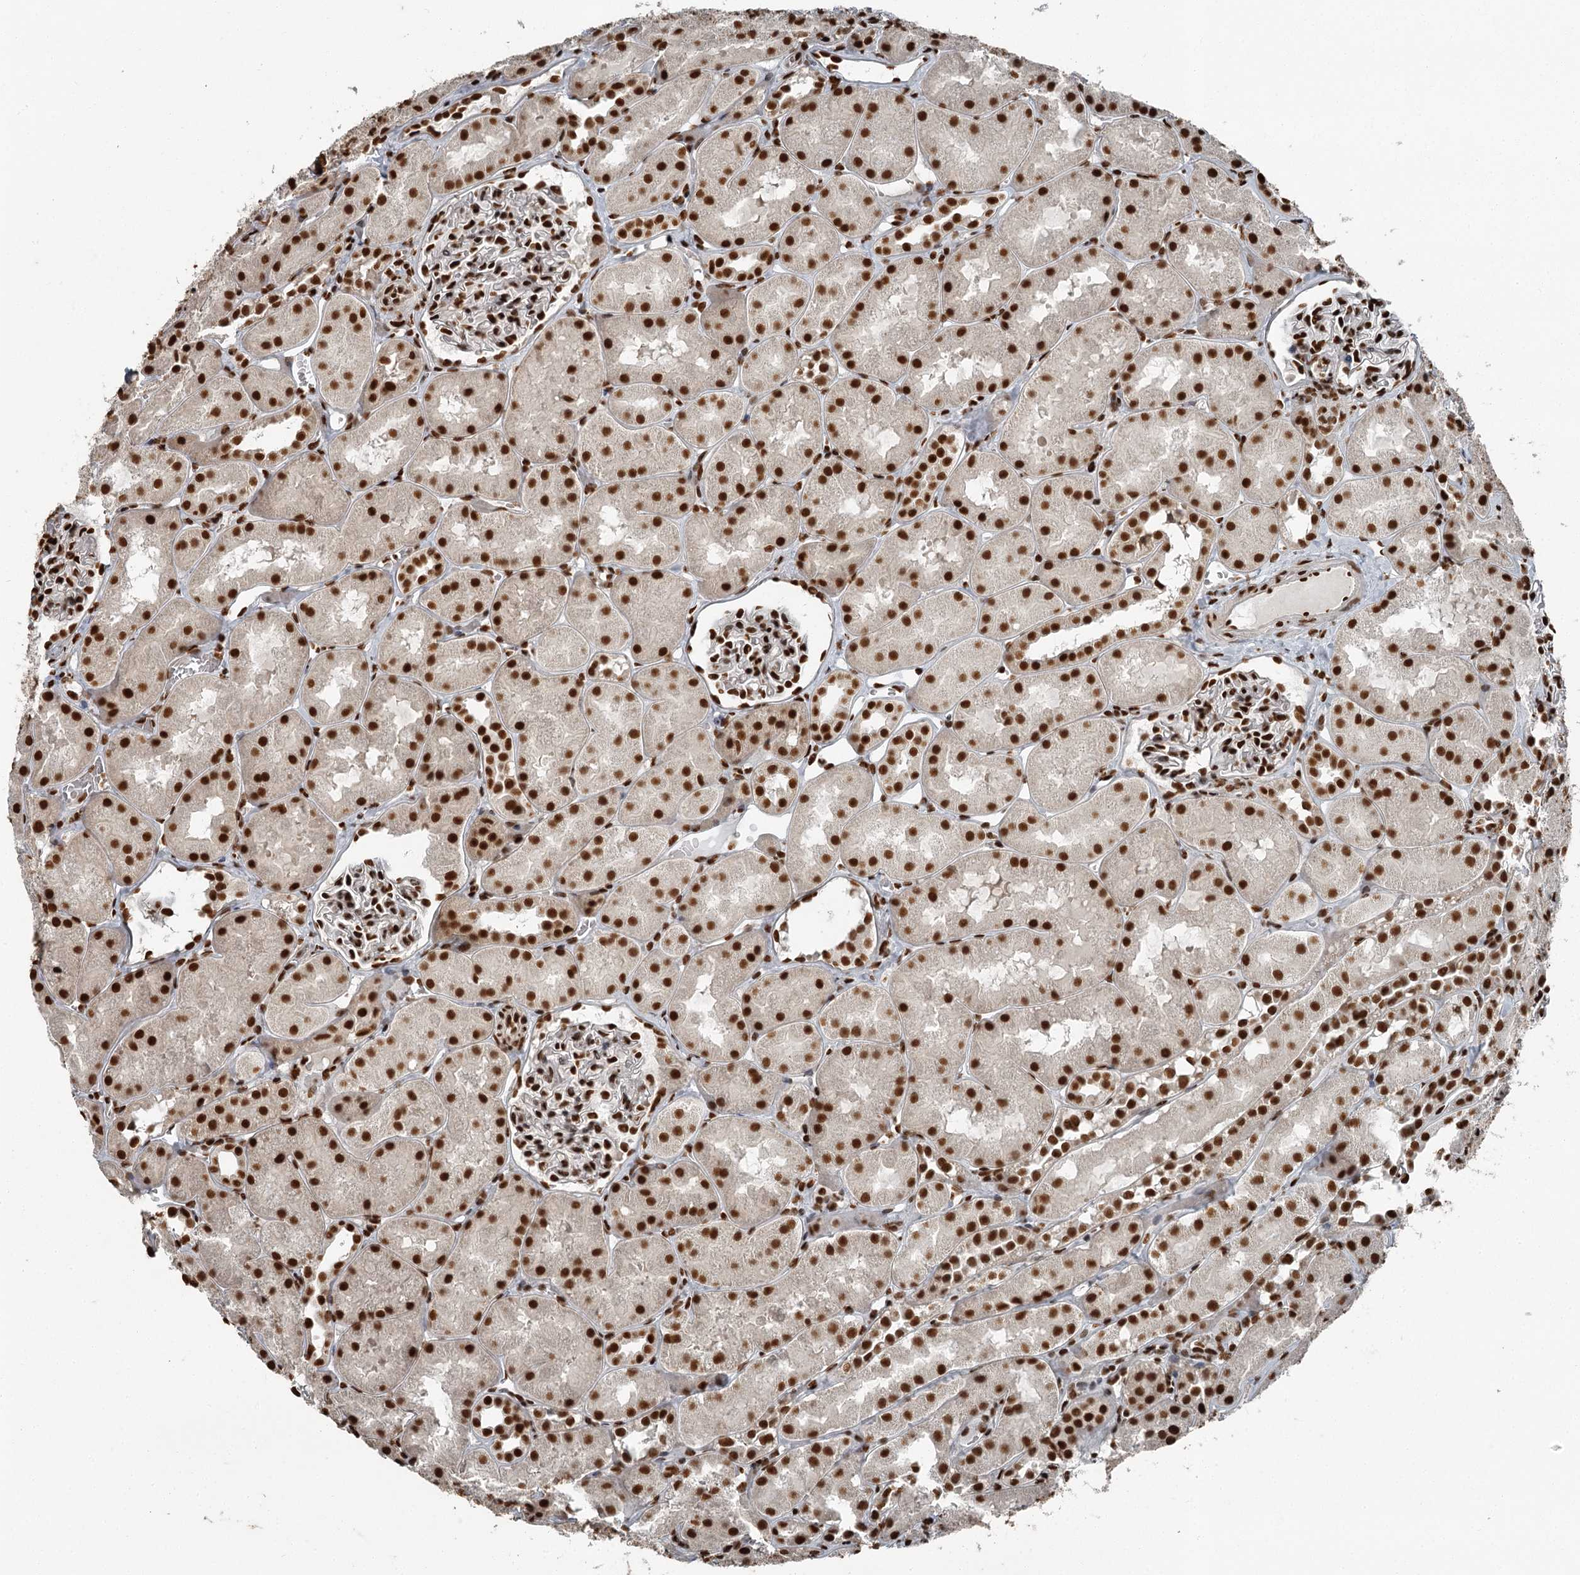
{"staining": {"intensity": "strong", "quantity": ">75%", "location": "nuclear"}, "tissue": "kidney", "cell_type": "Cells in glomeruli", "image_type": "normal", "snomed": [{"axis": "morphology", "description": "Normal tissue, NOS"}, {"axis": "topography", "description": "Kidney"}, {"axis": "topography", "description": "Urinary bladder"}], "caption": "Protein expression by IHC exhibits strong nuclear expression in about >75% of cells in glomeruli in normal kidney.", "gene": "RBBP7", "patient": {"sex": "male", "age": 16}}